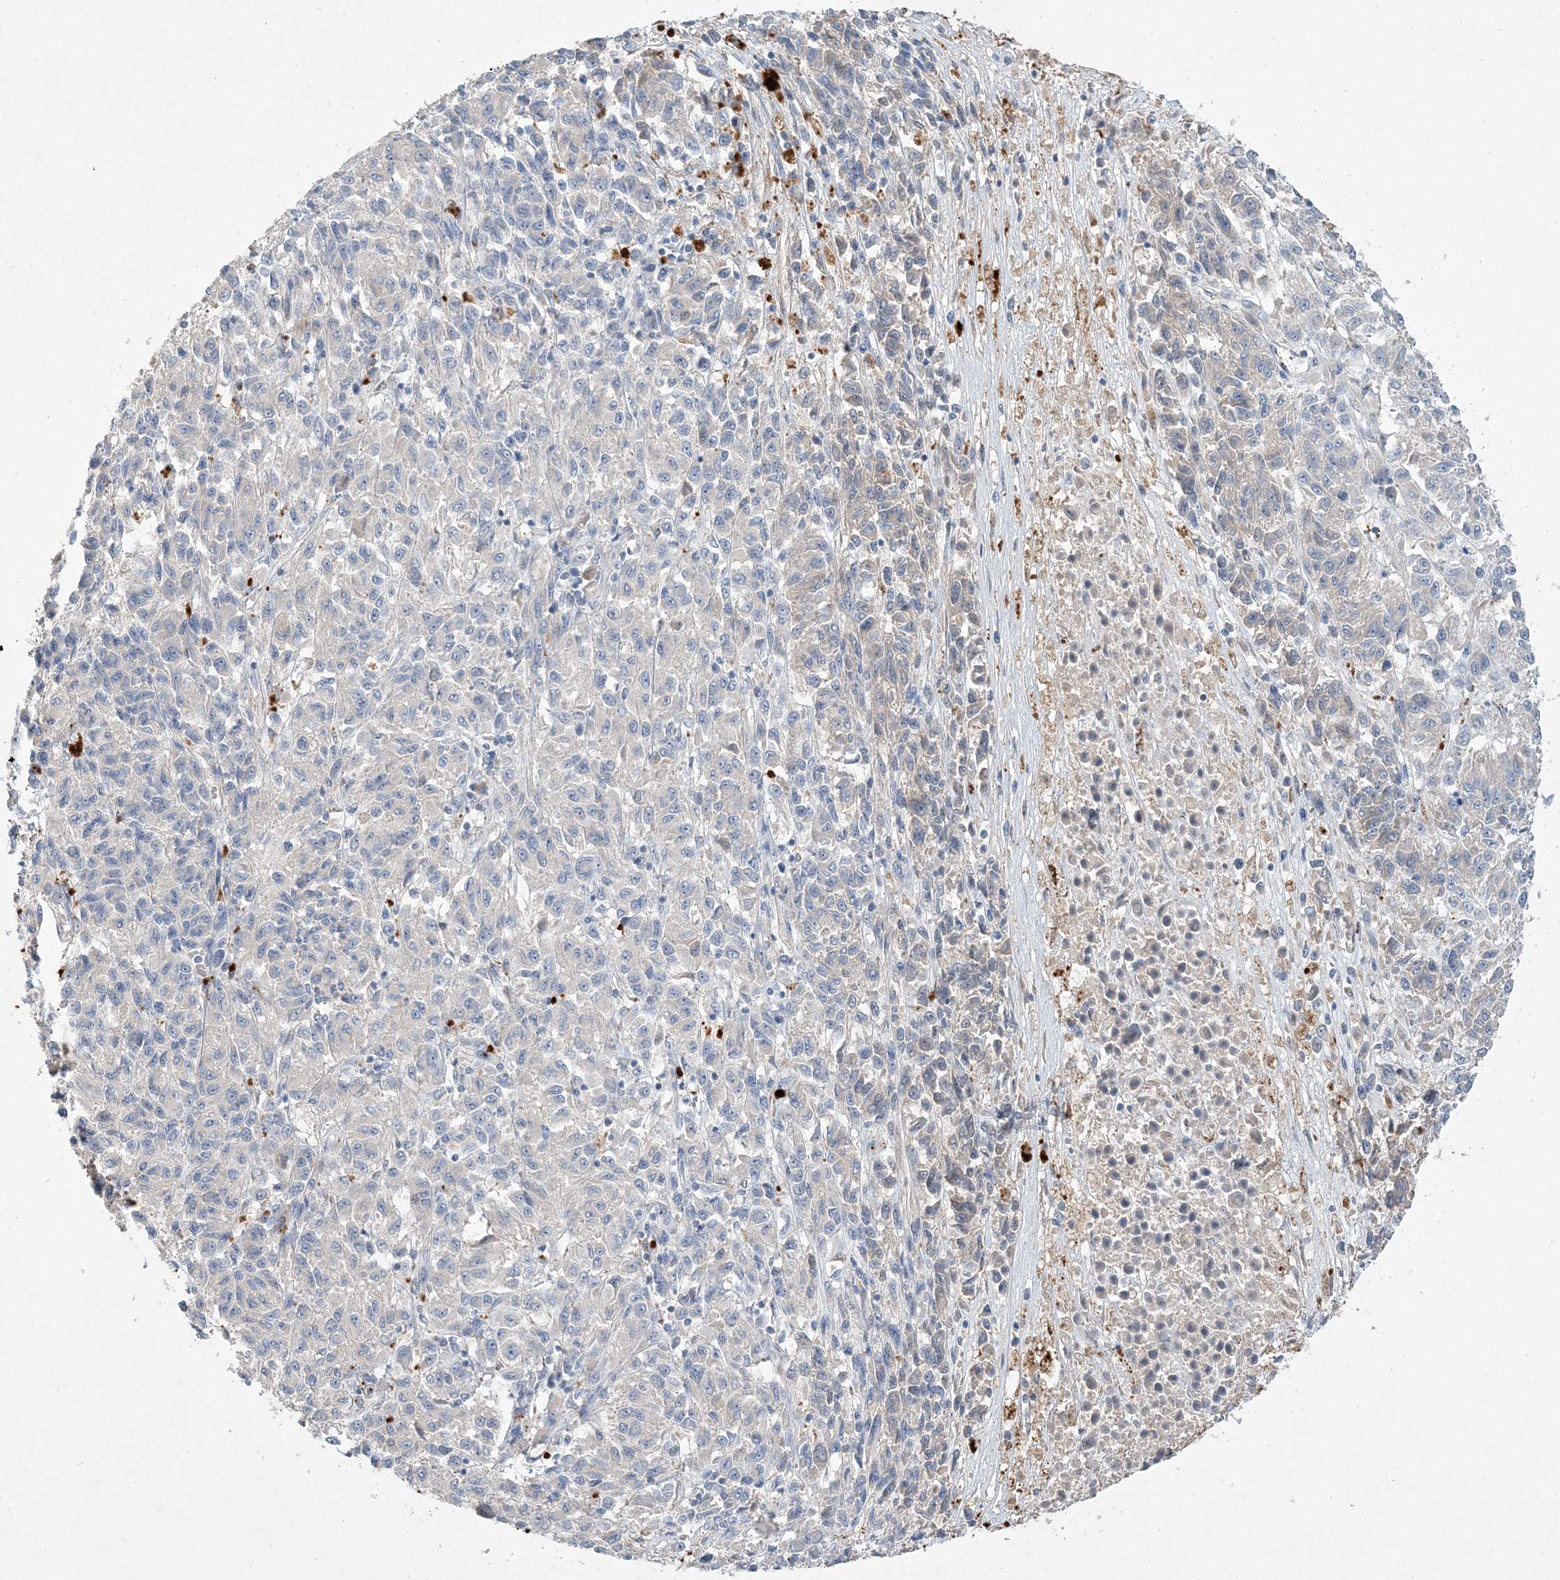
{"staining": {"intensity": "negative", "quantity": "none", "location": "none"}, "tissue": "melanoma", "cell_type": "Tumor cells", "image_type": "cancer", "snomed": [{"axis": "morphology", "description": "Malignant melanoma, Metastatic site"}, {"axis": "topography", "description": "Lung"}], "caption": "This histopathology image is of malignant melanoma (metastatic site) stained with immunohistochemistry to label a protein in brown with the nuclei are counter-stained blue. There is no positivity in tumor cells.", "gene": "ADCK2", "patient": {"sex": "male", "age": 64}}